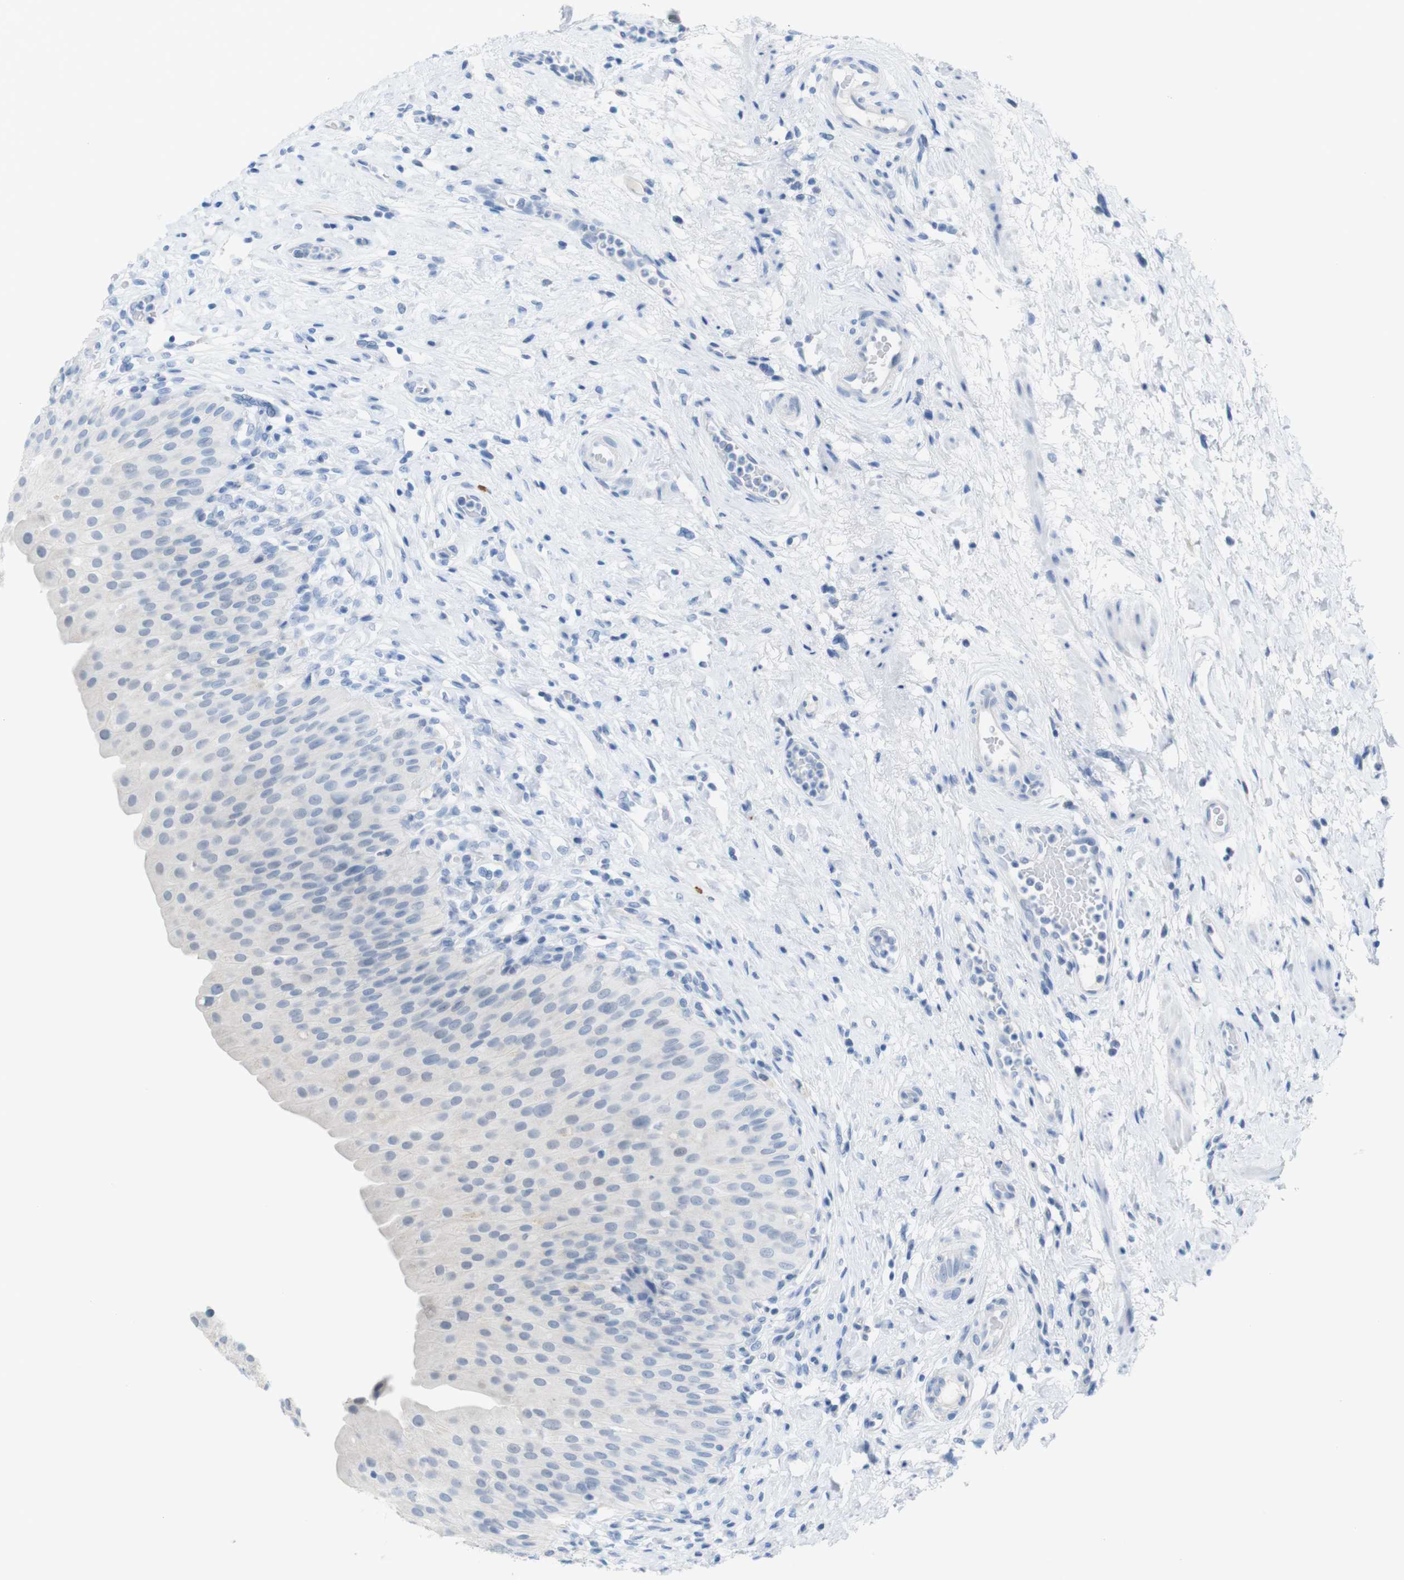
{"staining": {"intensity": "negative", "quantity": "none", "location": "none"}, "tissue": "urinary bladder", "cell_type": "Urothelial cells", "image_type": "normal", "snomed": [{"axis": "morphology", "description": "Normal tissue, NOS"}, {"axis": "morphology", "description": "Urothelial carcinoma, High grade"}, {"axis": "topography", "description": "Urinary bladder"}], "caption": "Image shows no significant protein staining in urothelial cells of benign urinary bladder.", "gene": "OPN1SW", "patient": {"sex": "male", "age": 46}}